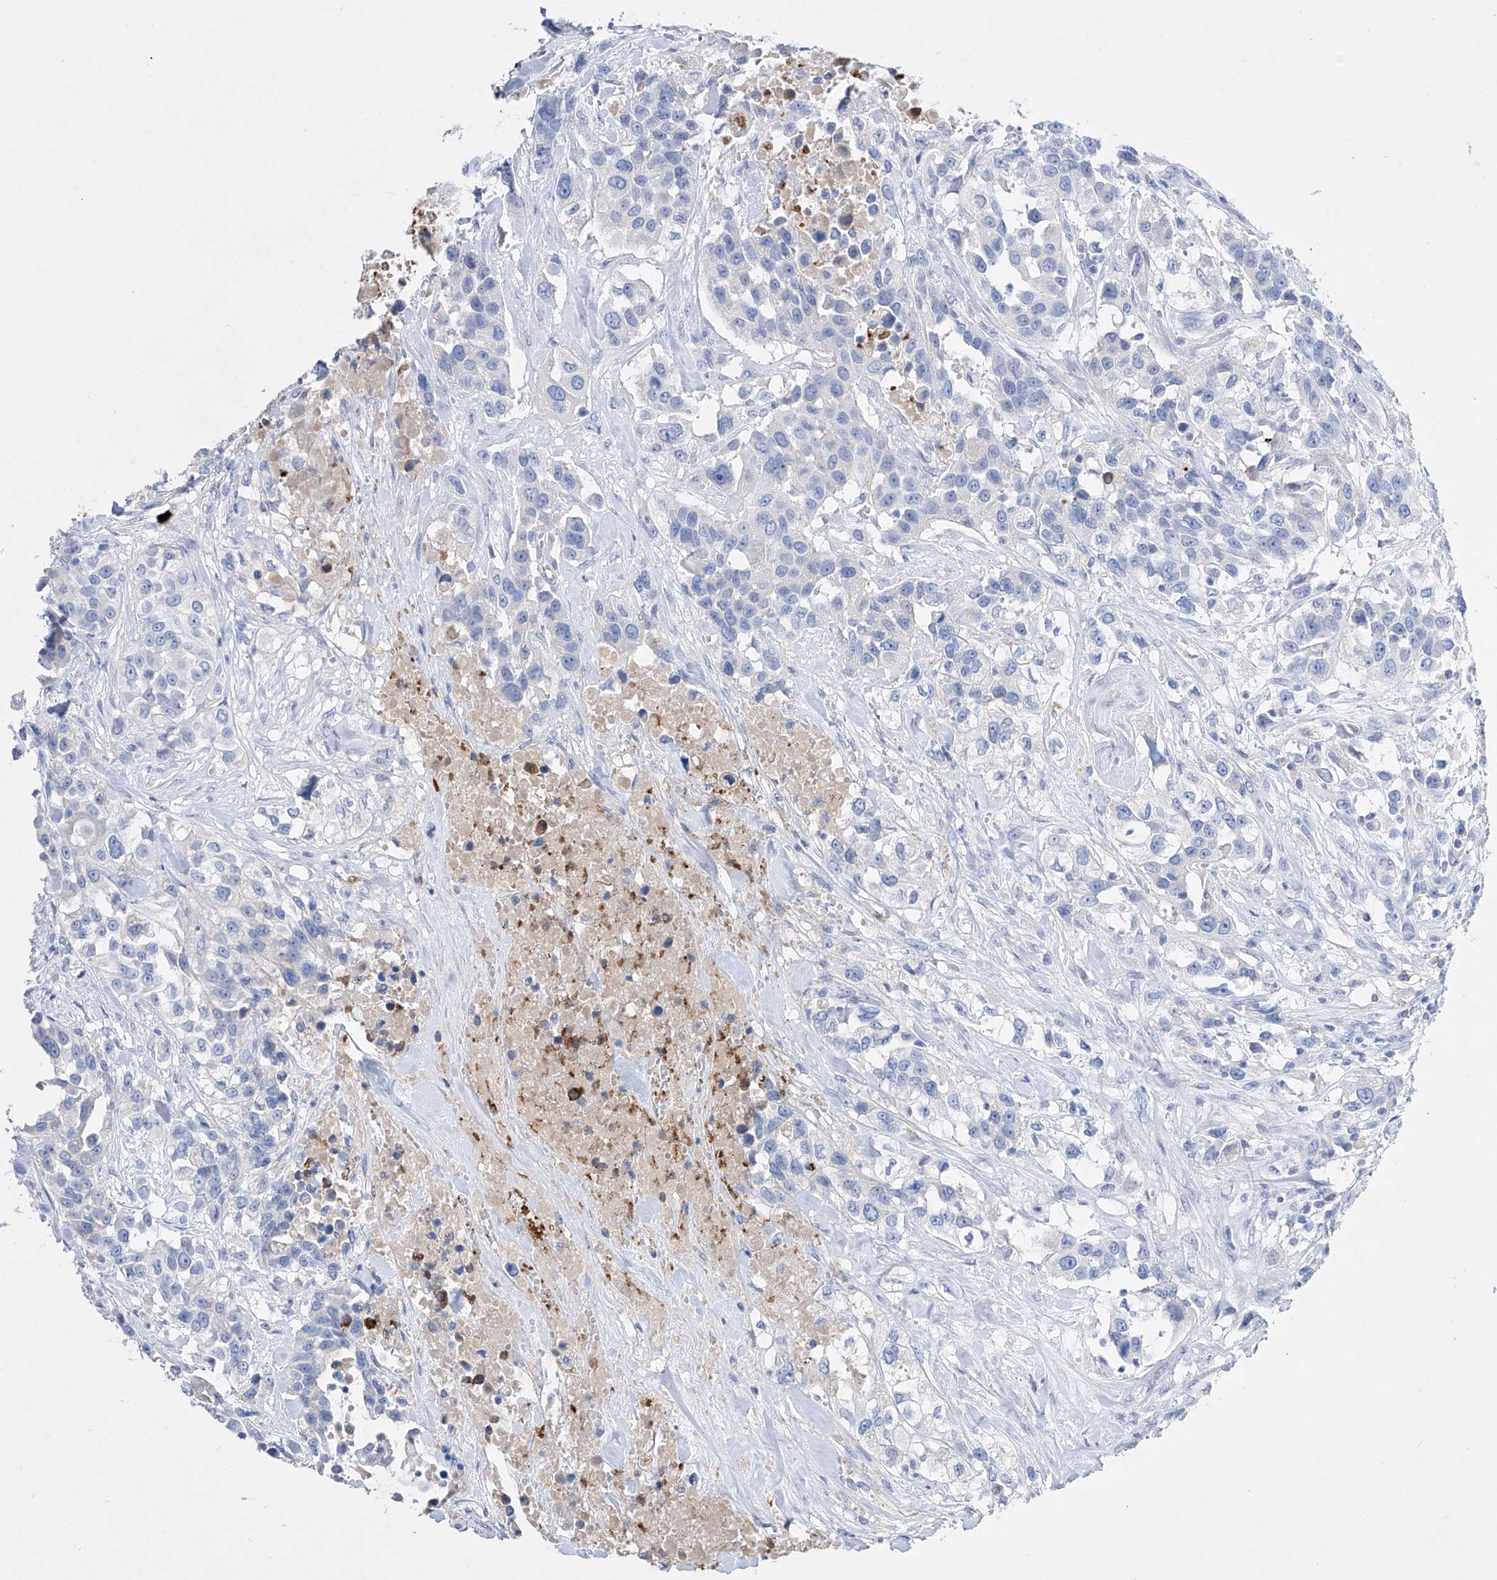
{"staining": {"intensity": "negative", "quantity": "none", "location": "none"}, "tissue": "urothelial cancer", "cell_type": "Tumor cells", "image_type": "cancer", "snomed": [{"axis": "morphology", "description": "Urothelial carcinoma, High grade"}, {"axis": "topography", "description": "Urinary bladder"}], "caption": "DAB immunohistochemical staining of urothelial cancer displays no significant staining in tumor cells.", "gene": "TM7SF2", "patient": {"sex": "female", "age": 80}}